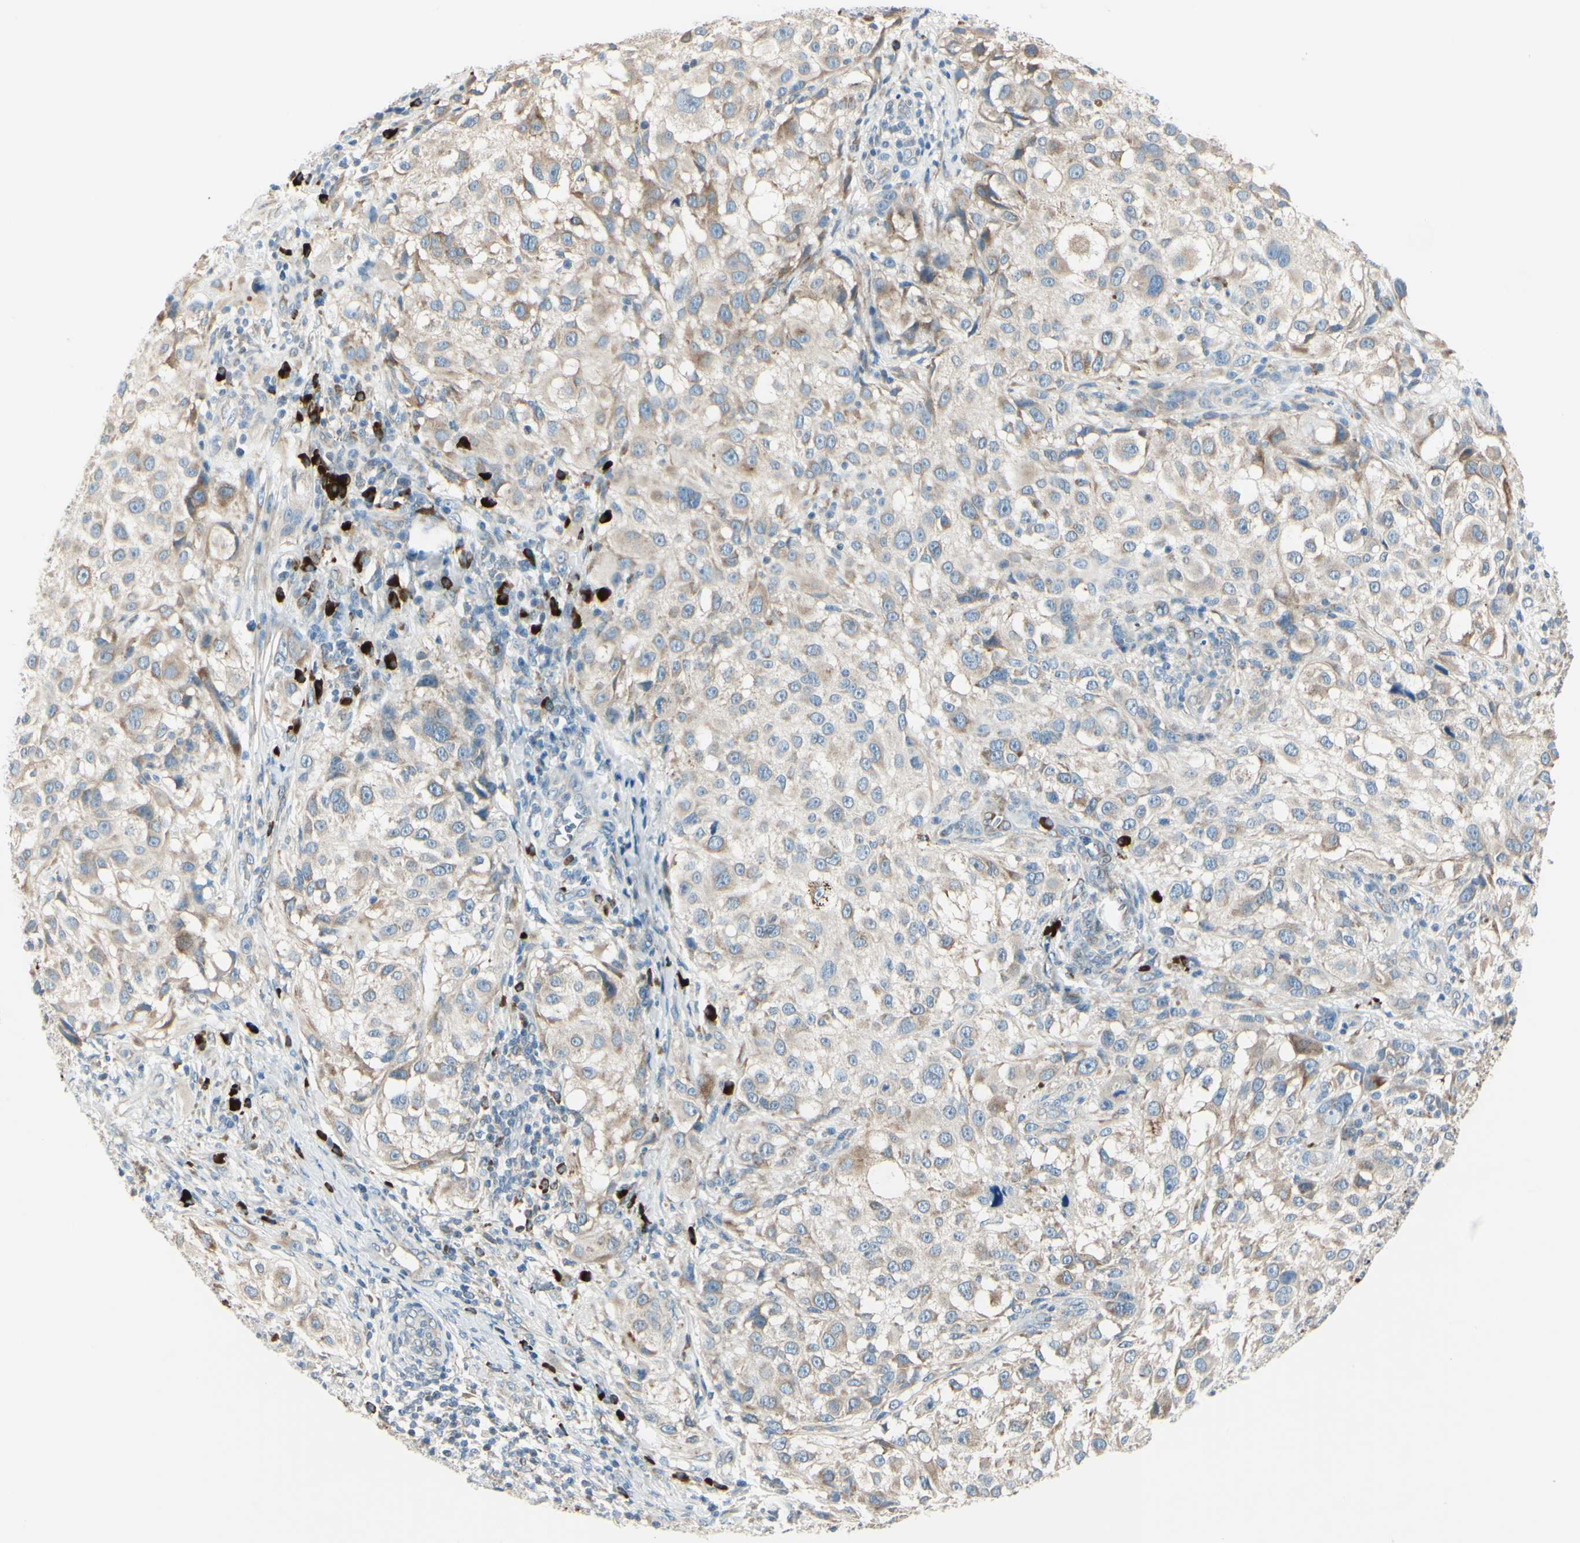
{"staining": {"intensity": "weak", "quantity": ">75%", "location": "cytoplasmic/membranous"}, "tissue": "melanoma", "cell_type": "Tumor cells", "image_type": "cancer", "snomed": [{"axis": "morphology", "description": "Necrosis, NOS"}, {"axis": "morphology", "description": "Malignant melanoma, NOS"}, {"axis": "topography", "description": "Skin"}], "caption": "A brown stain highlights weak cytoplasmic/membranous positivity of a protein in human malignant melanoma tumor cells.", "gene": "SELENOS", "patient": {"sex": "female", "age": 87}}